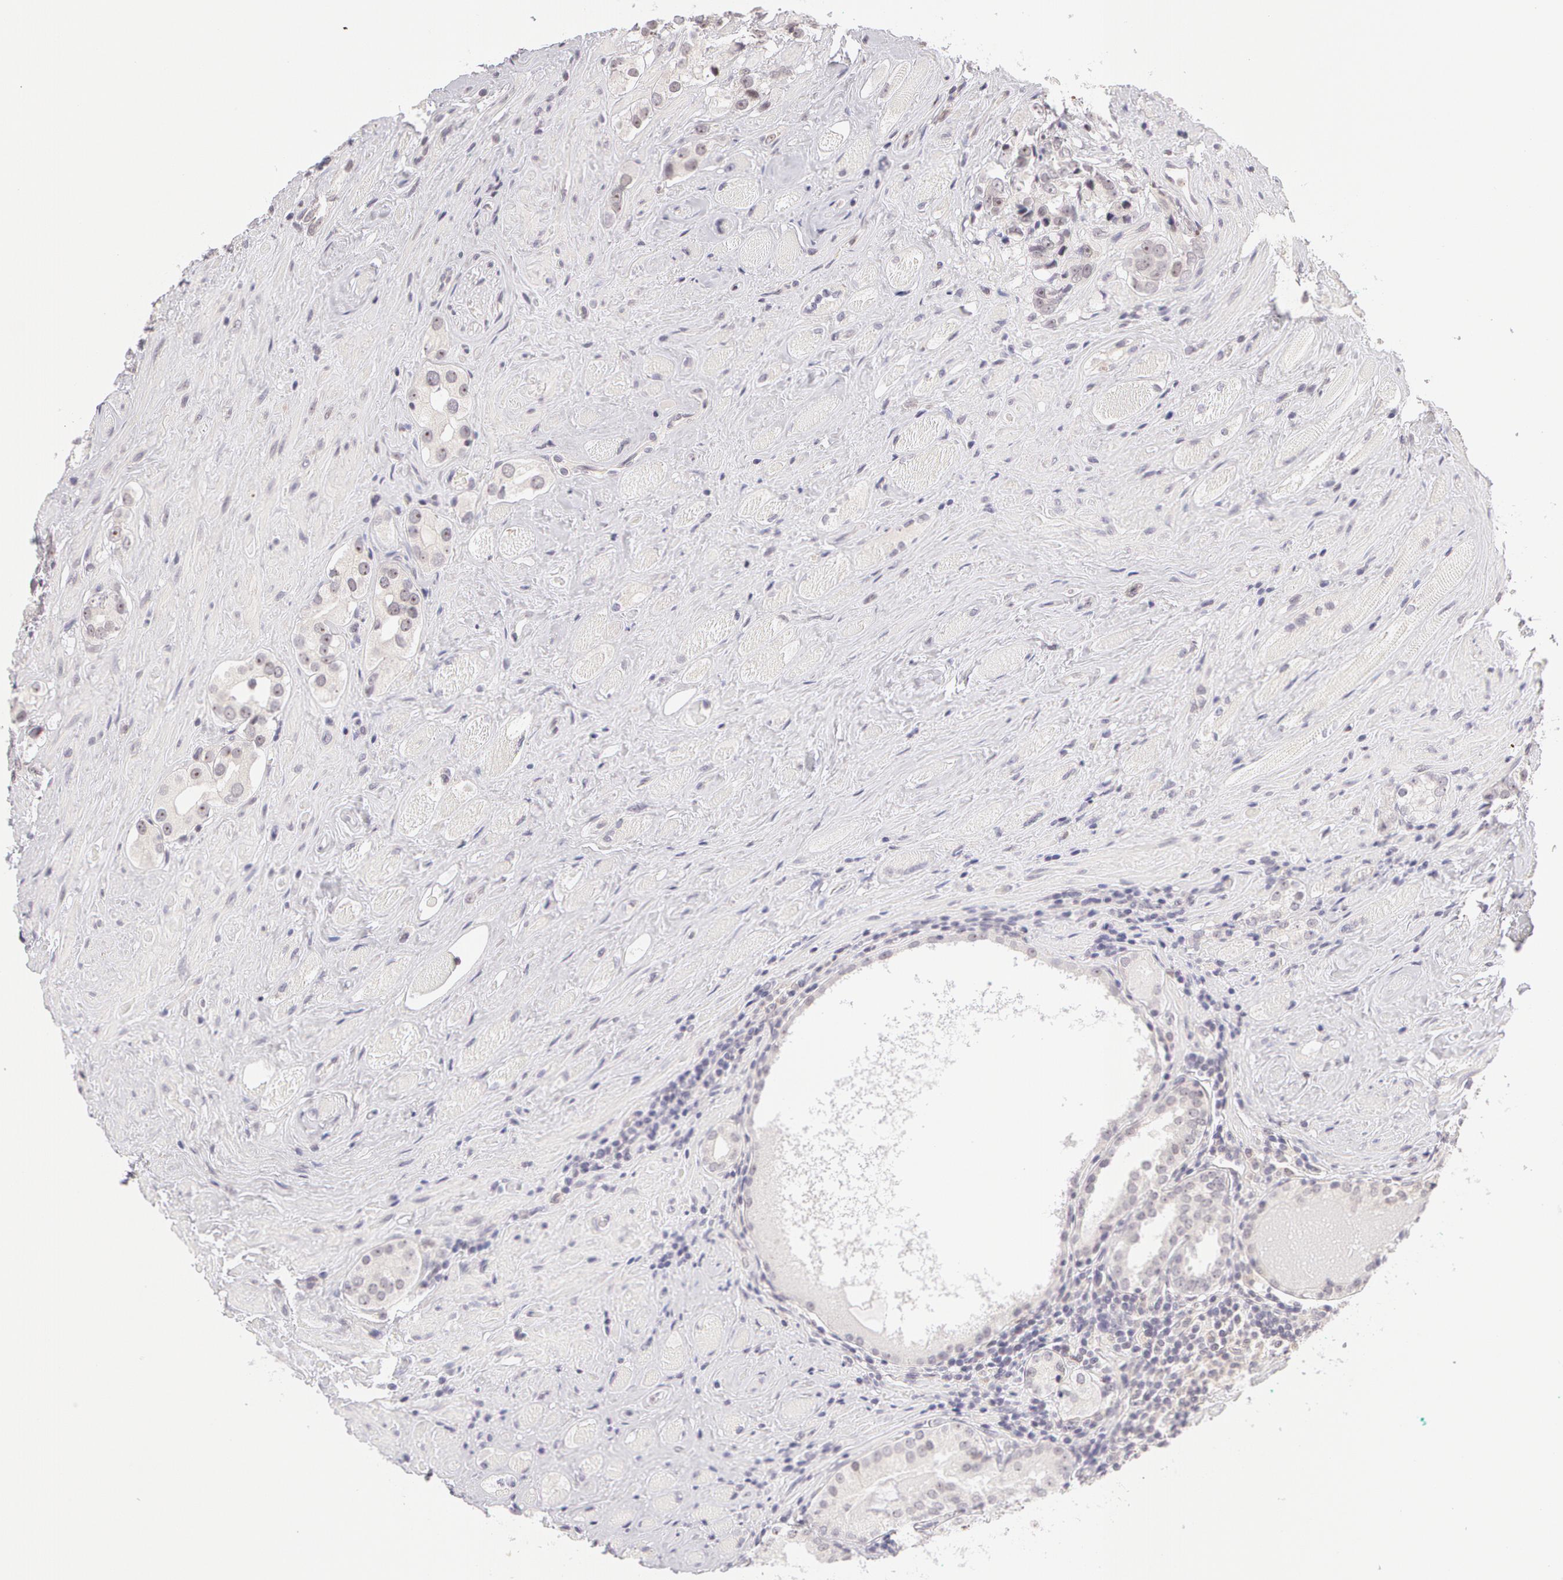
{"staining": {"intensity": "negative", "quantity": "none", "location": "none"}, "tissue": "prostate cancer", "cell_type": "Tumor cells", "image_type": "cancer", "snomed": [{"axis": "morphology", "description": "Adenocarcinoma, Medium grade"}, {"axis": "topography", "description": "Prostate"}], "caption": "Human adenocarcinoma (medium-grade) (prostate) stained for a protein using immunohistochemistry shows no staining in tumor cells.", "gene": "ZNF597", "patient": {"sex": "male", "age": 73}}